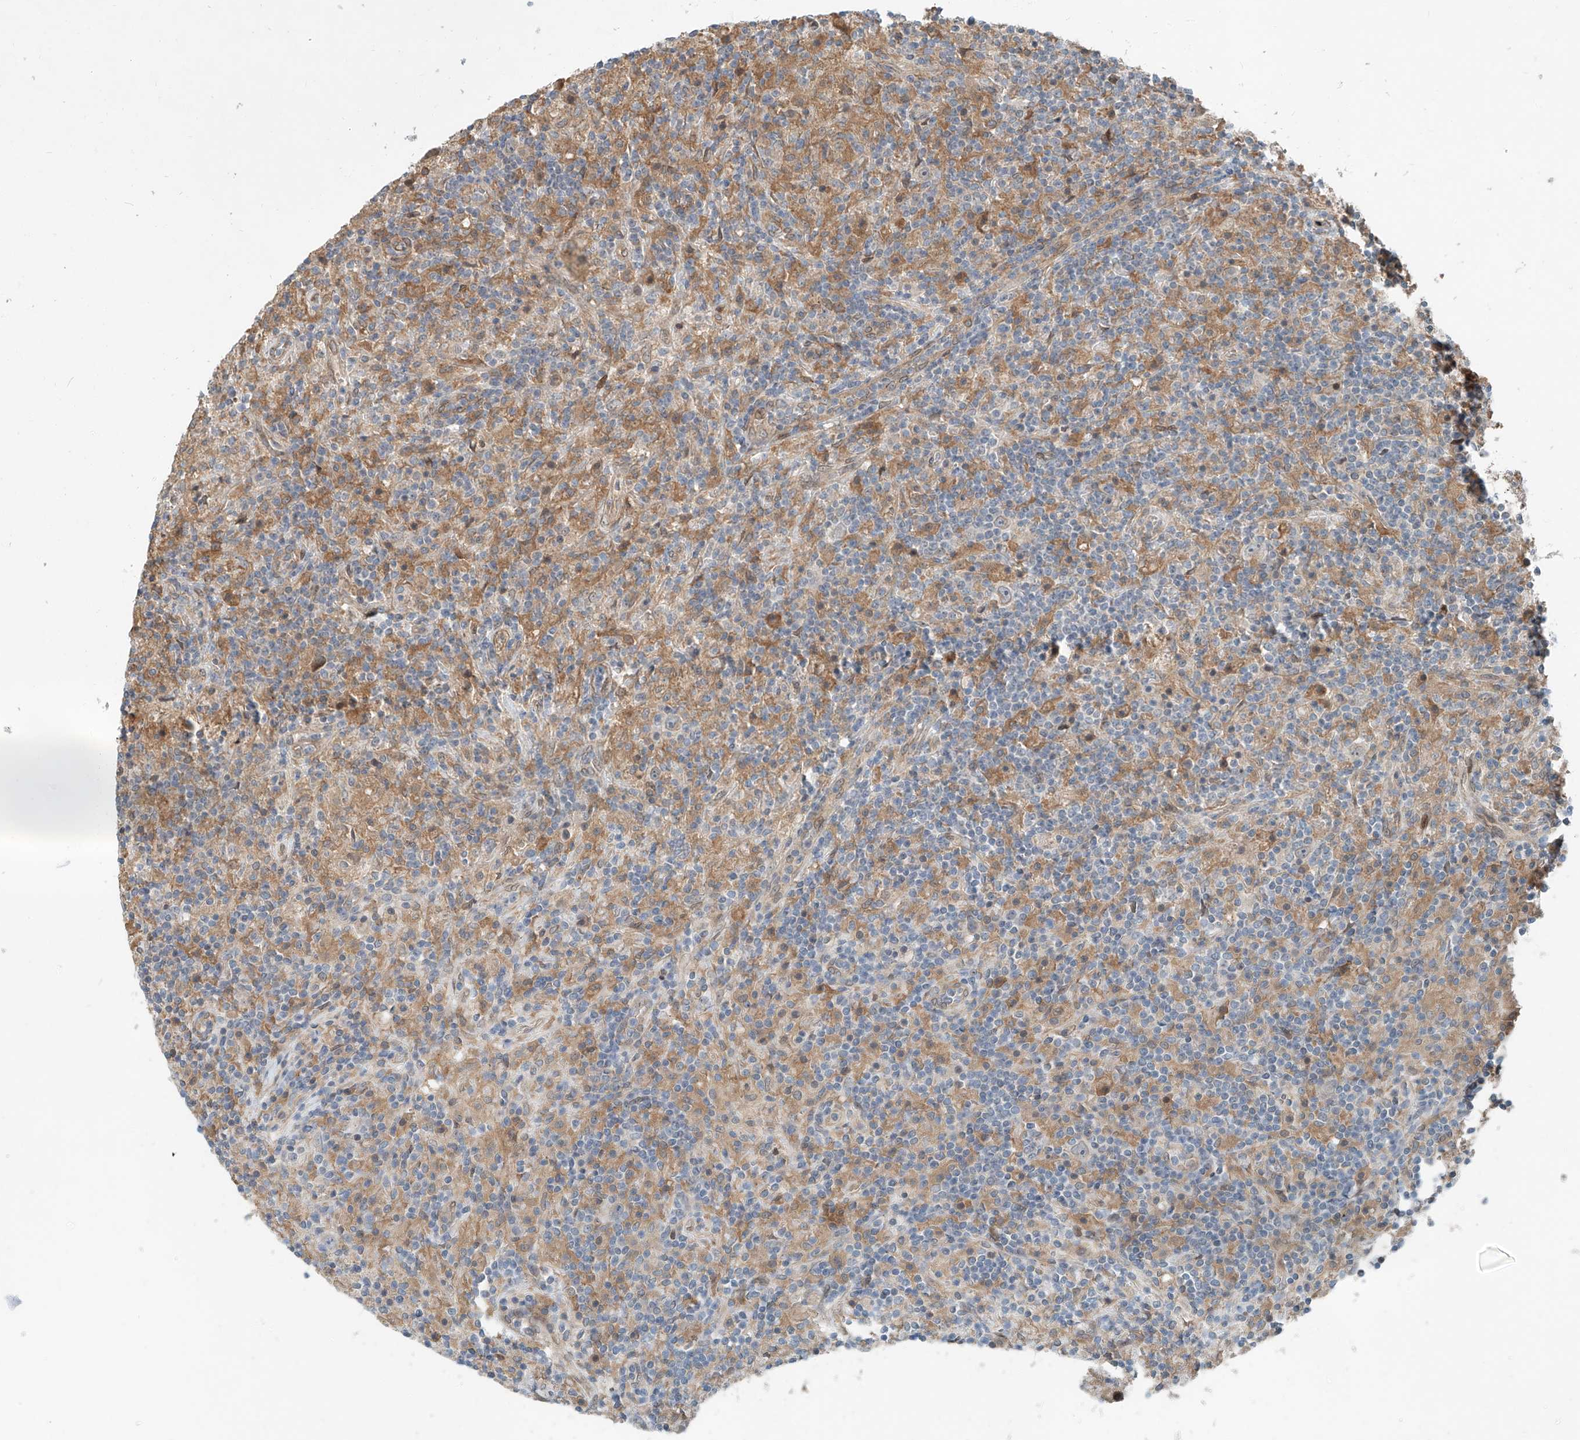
{"staining": {"intensity": "negative", "quantity": "none", "location": "none"}, "tissue": "lymphoma", "cell_type": "Tumor cells", "image_type": "cancer", "snomed": [{"axis": "morphology", "description": "Hodgkin's disease, NOS"}, {"axis": "topography", "description": "Lymph node"}], "caption": "A high-resolution image shows immunohistochemistry staining of Hodgkin's disease, which reveals no significant staining in tumor cells.", "gene": "SASH1", "patient": {"sex": "male", "age": 70}}